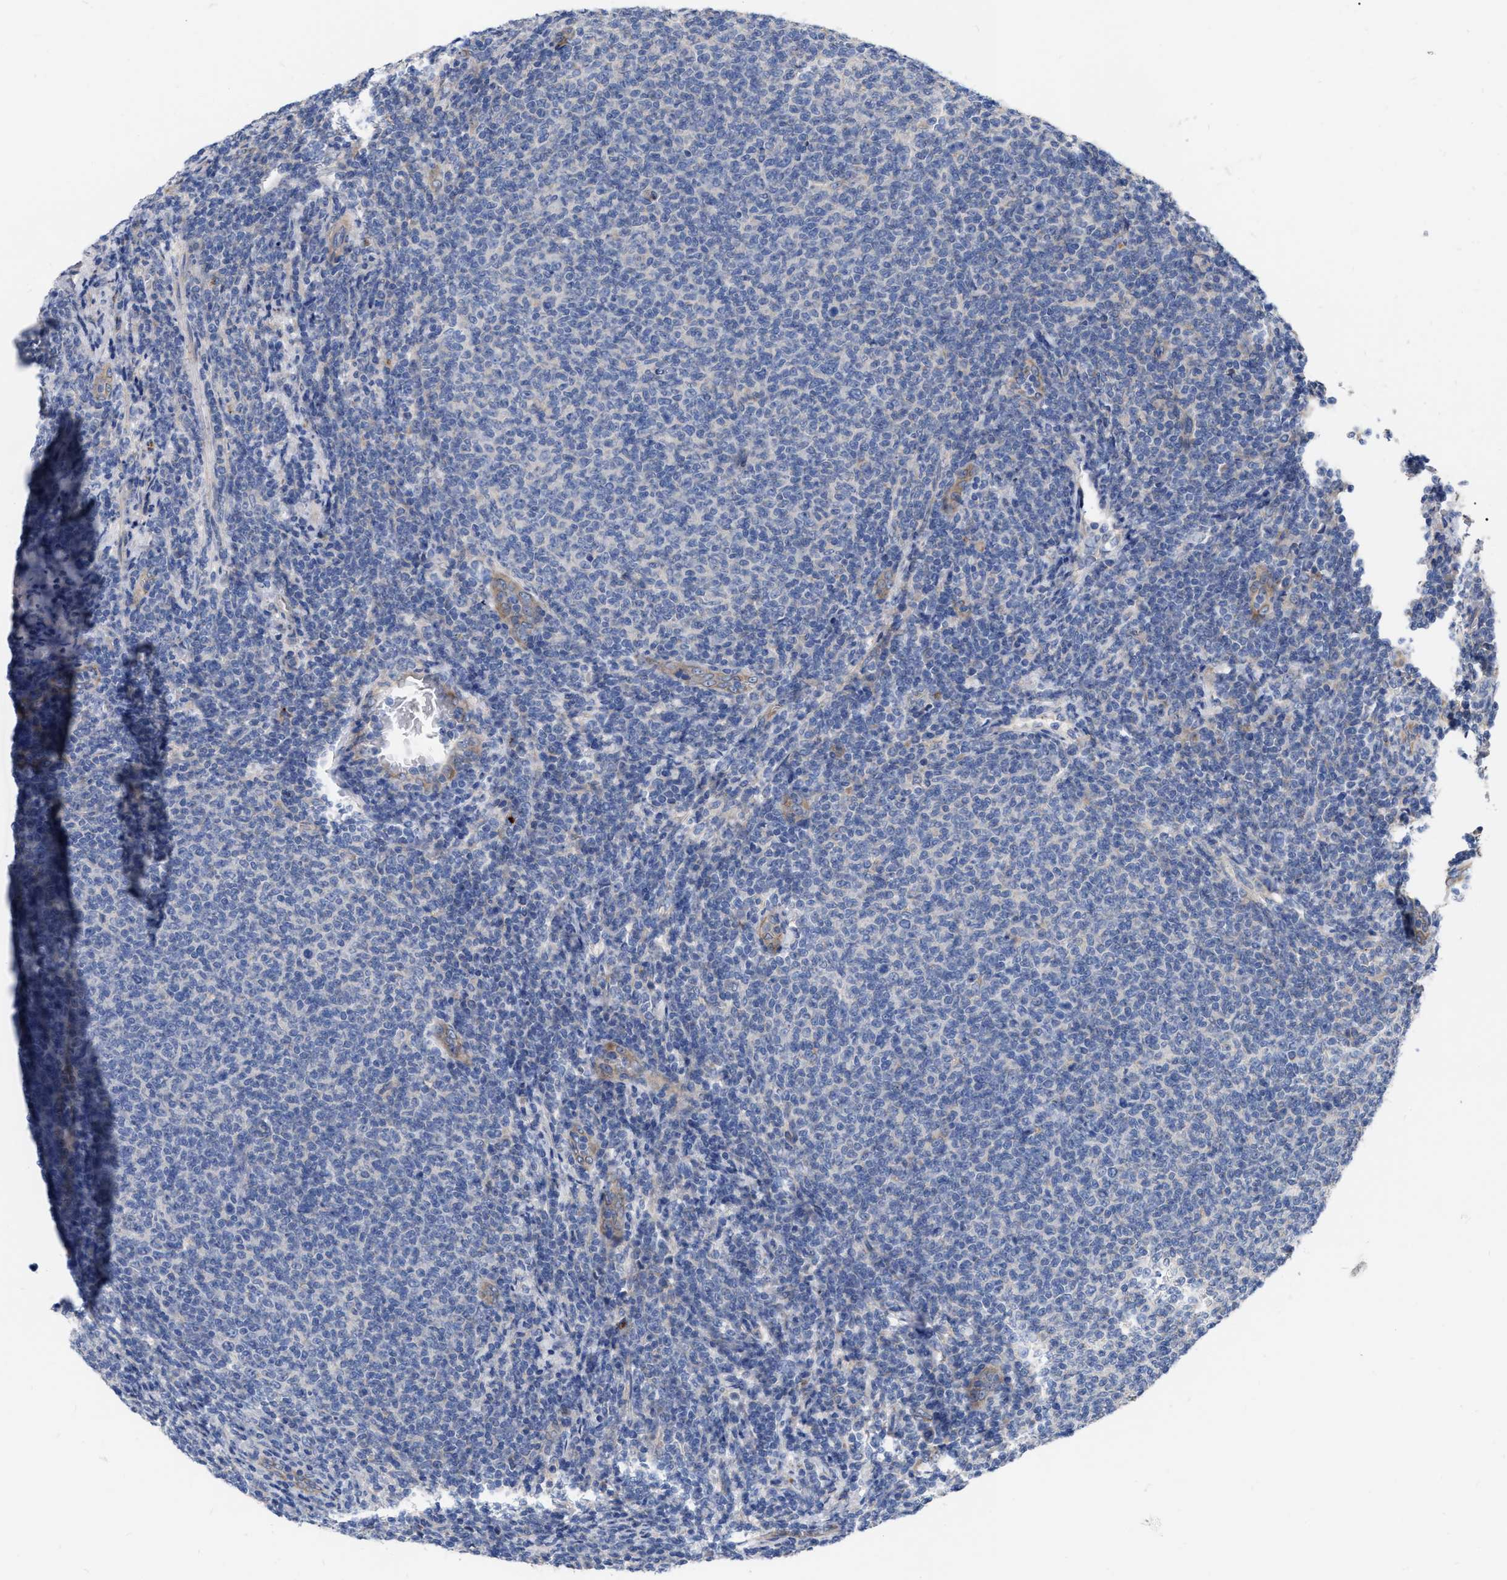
{"staining": {"intensity": "negative", "quantity": "none", "location": "none"}, "tissue": "lymphoma", "cell_type": "Tumor cells", "image_type": "cancer", "snomed": [{"axis": "morphology", "description": "Malignant lymphoma, non-Hodgkin's type, Low grade"}, {"axis": "topography", "description": "Lymph node"}], "caption": "Tumor cells show no significant staining in malignant lymphoma, non-Hodgkin's type (low-grade).", "gene": "MLST8", "patient": {"sex": "male", "age": 66}}